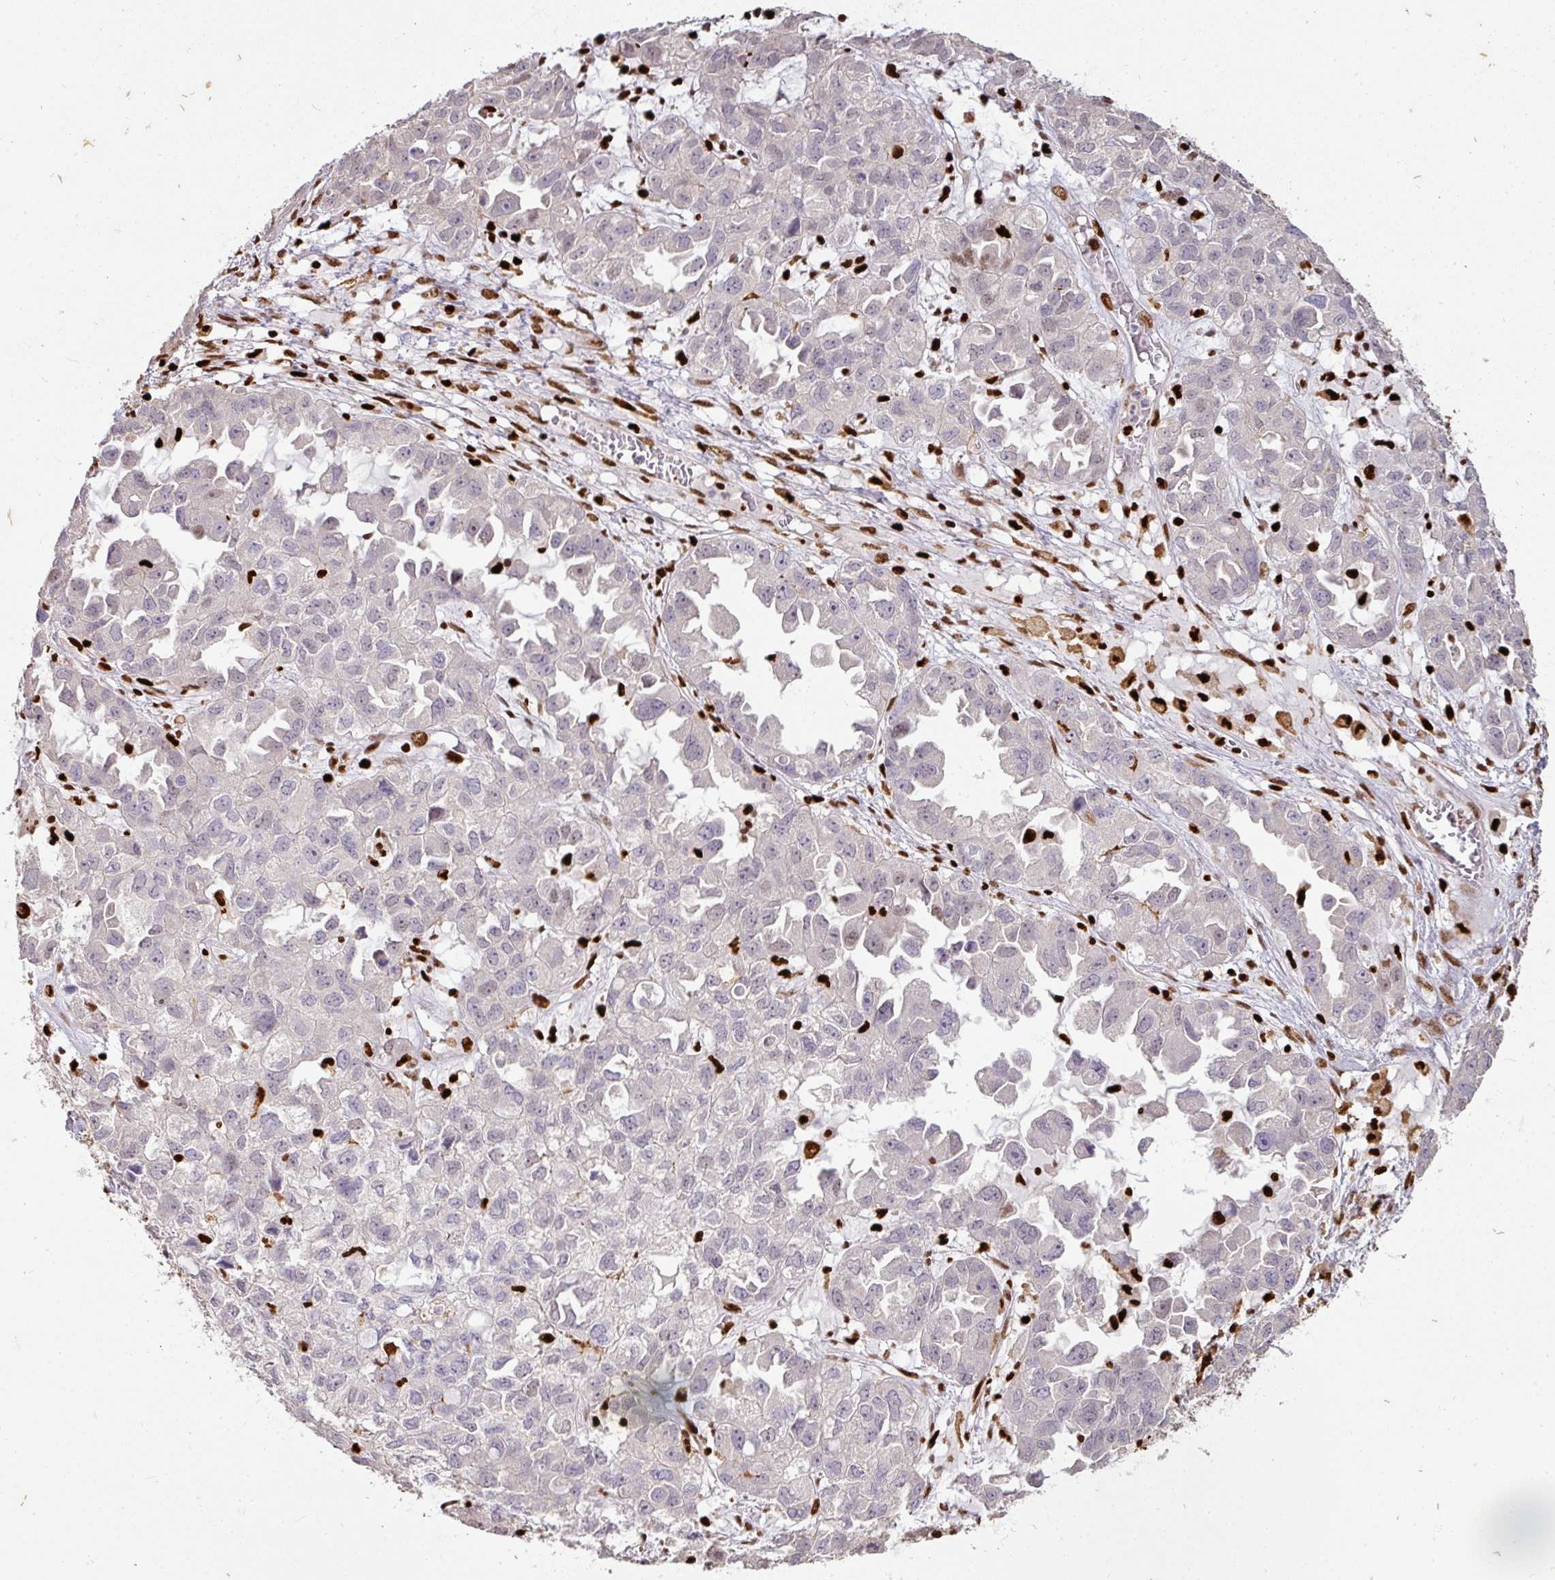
{"staining": {"intensity": "strong", "quantity": "<25%", "location": "nuclear"}, "tissue": "ovarian cancer", "cell_type": "Tumor cells", "image_type": "cancer", "snomed": [{"axis": "morphology", "description": "Cystadenocarcinoma, serous, NOS"}, {"axis": "topography", "description": "Ovary"}], "caption": "High-magnification brightfield microscopy of ovarian cancer (serous cystadenocarcinoma) stained with DAB (brown) and counterstained with hematoxylin (blue). tumor cells exhibit strong nuclear positivity is present in approximately<25% of cells.", "gene": "SAMHD1", "patient": {"sex": "female", "age": 84}}